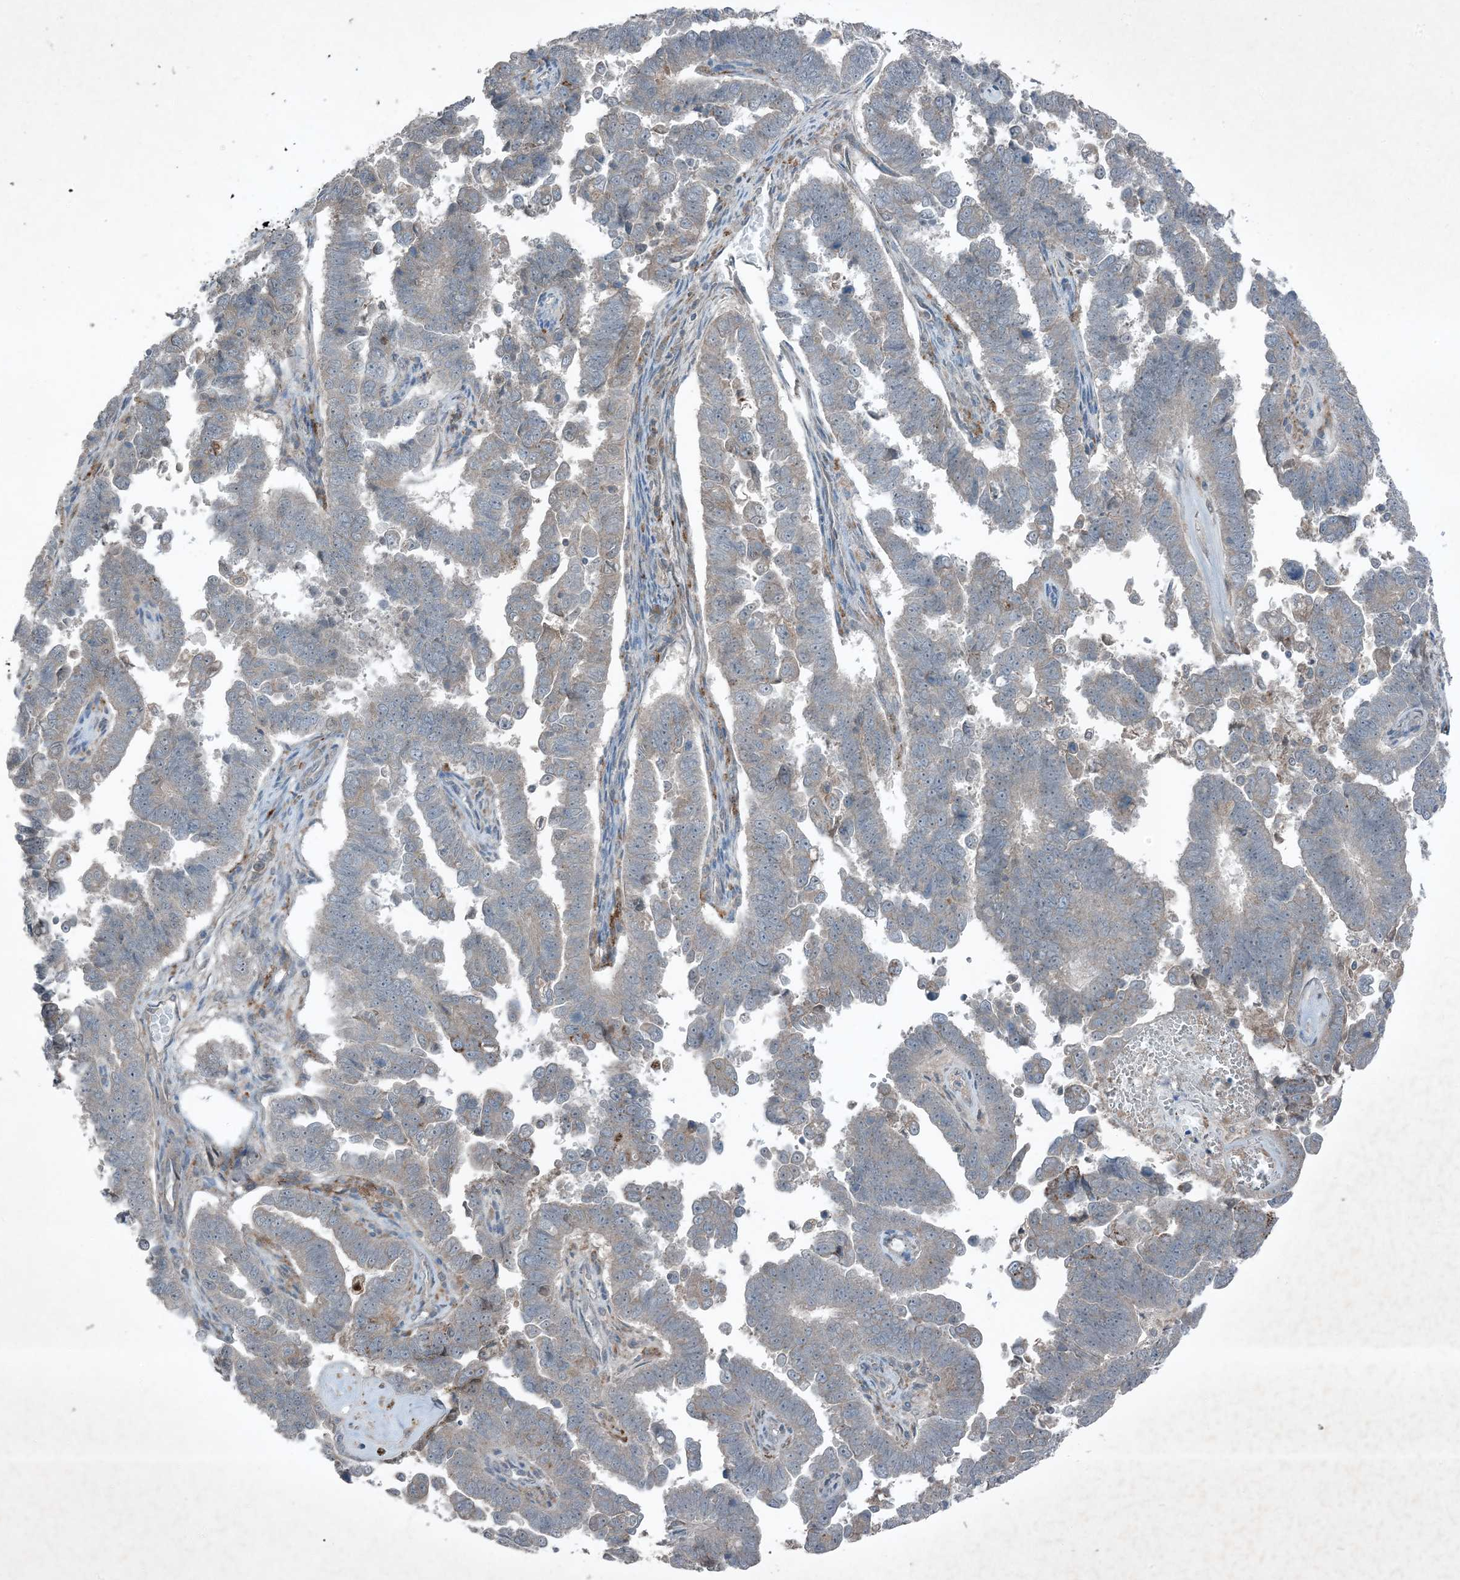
{"staining": {"intensity": "negative", "quantity": "none", "location": "none"}, "tissue": "endometrial cancer", "cell_type": "Tumor cells", "image_type": "cancer", "snomed": [{"axis": "morphology", "description": "Adenocarcinoma, NOS"}, {"axis": "topography", "description": "Endometrium"}], "caption": "Tumor cells are negative for brown protein staining in endometrial cancer.", "gene": "MDN1", "patient": {"sex": "female", "age": 75}}